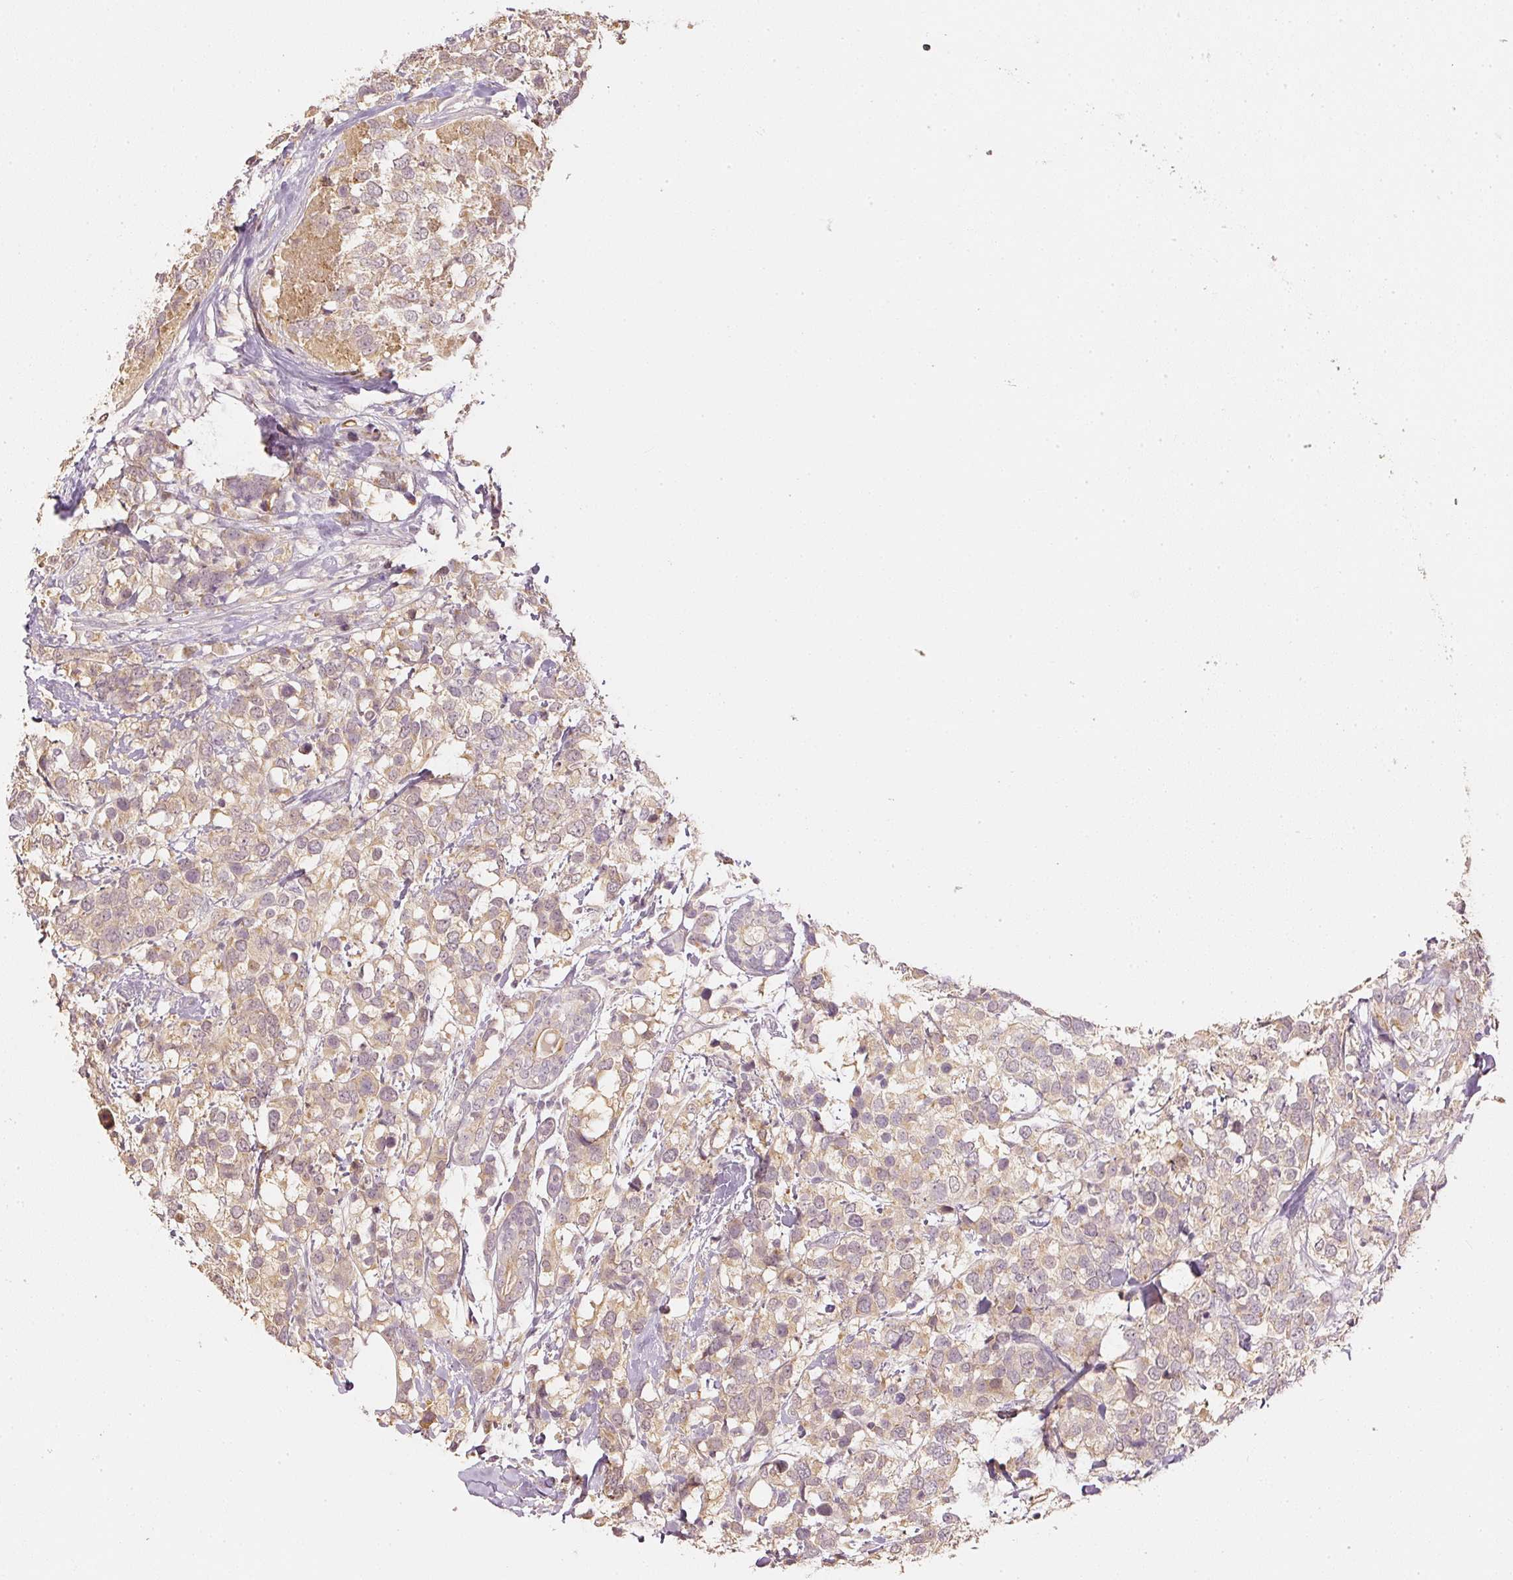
{"staining": {"intensity": "moderate", "quantity": ">75%", "location": "cytoplasmic/membranous"}, "tissue": "breast cancer", "cell_type": "Tumor cells", "image_type": "cancer", "snomed": [{"axis": "morphology", "description": "Lobular carcinoma"}, {"axis": "topography", "description": "Breast"}], "caption": "Lobular carcinoma (breast) stained for a protein (brown) displays moderate cytoplasmic/membranous positive positivity in approximately >75% of tumor cells.", "gene": "GZMA", "patient": {"sex": "female", "age": 59}}